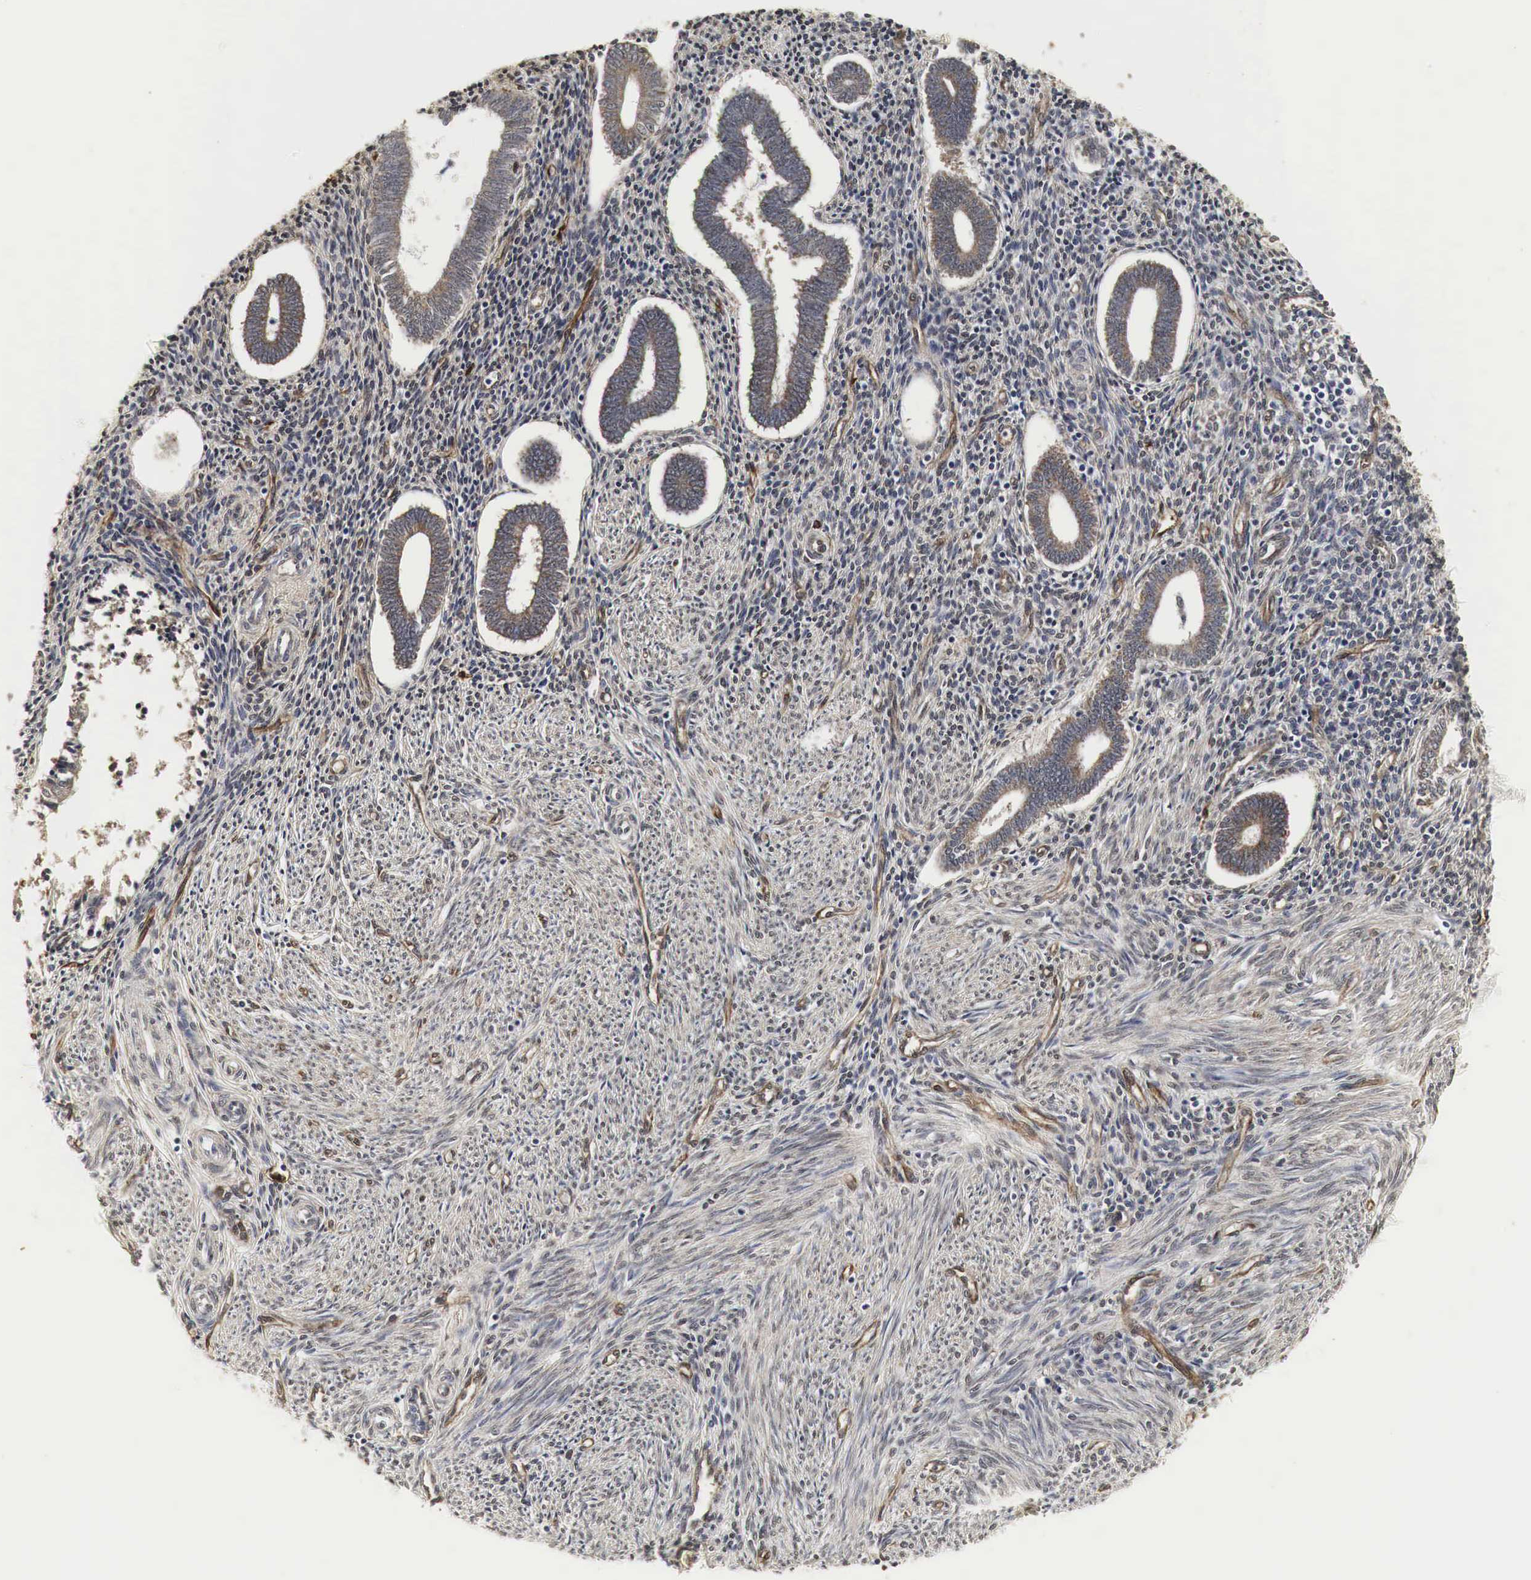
{"staining": {"intensity": "moderate", "quantity": "<25%", "location": "cytoplasmic/membranous"}, "tissue": "endometrium", "cell_type": "Cells in endometrial stroma", "image_type": "normal", "snomed": [{"axis": "morphology", "description": "Normal tissue, NOS"}, {"axis": "topography", "description": "Endometrium"}], "caption": "The immunohistochemical stain labels moderate cytoplasmic/membranous positivity in cells in endometrial stroma of unremarkable endometrium.", "gene": "SPIN1", "patient": {"sex": "female", "age": 52}}